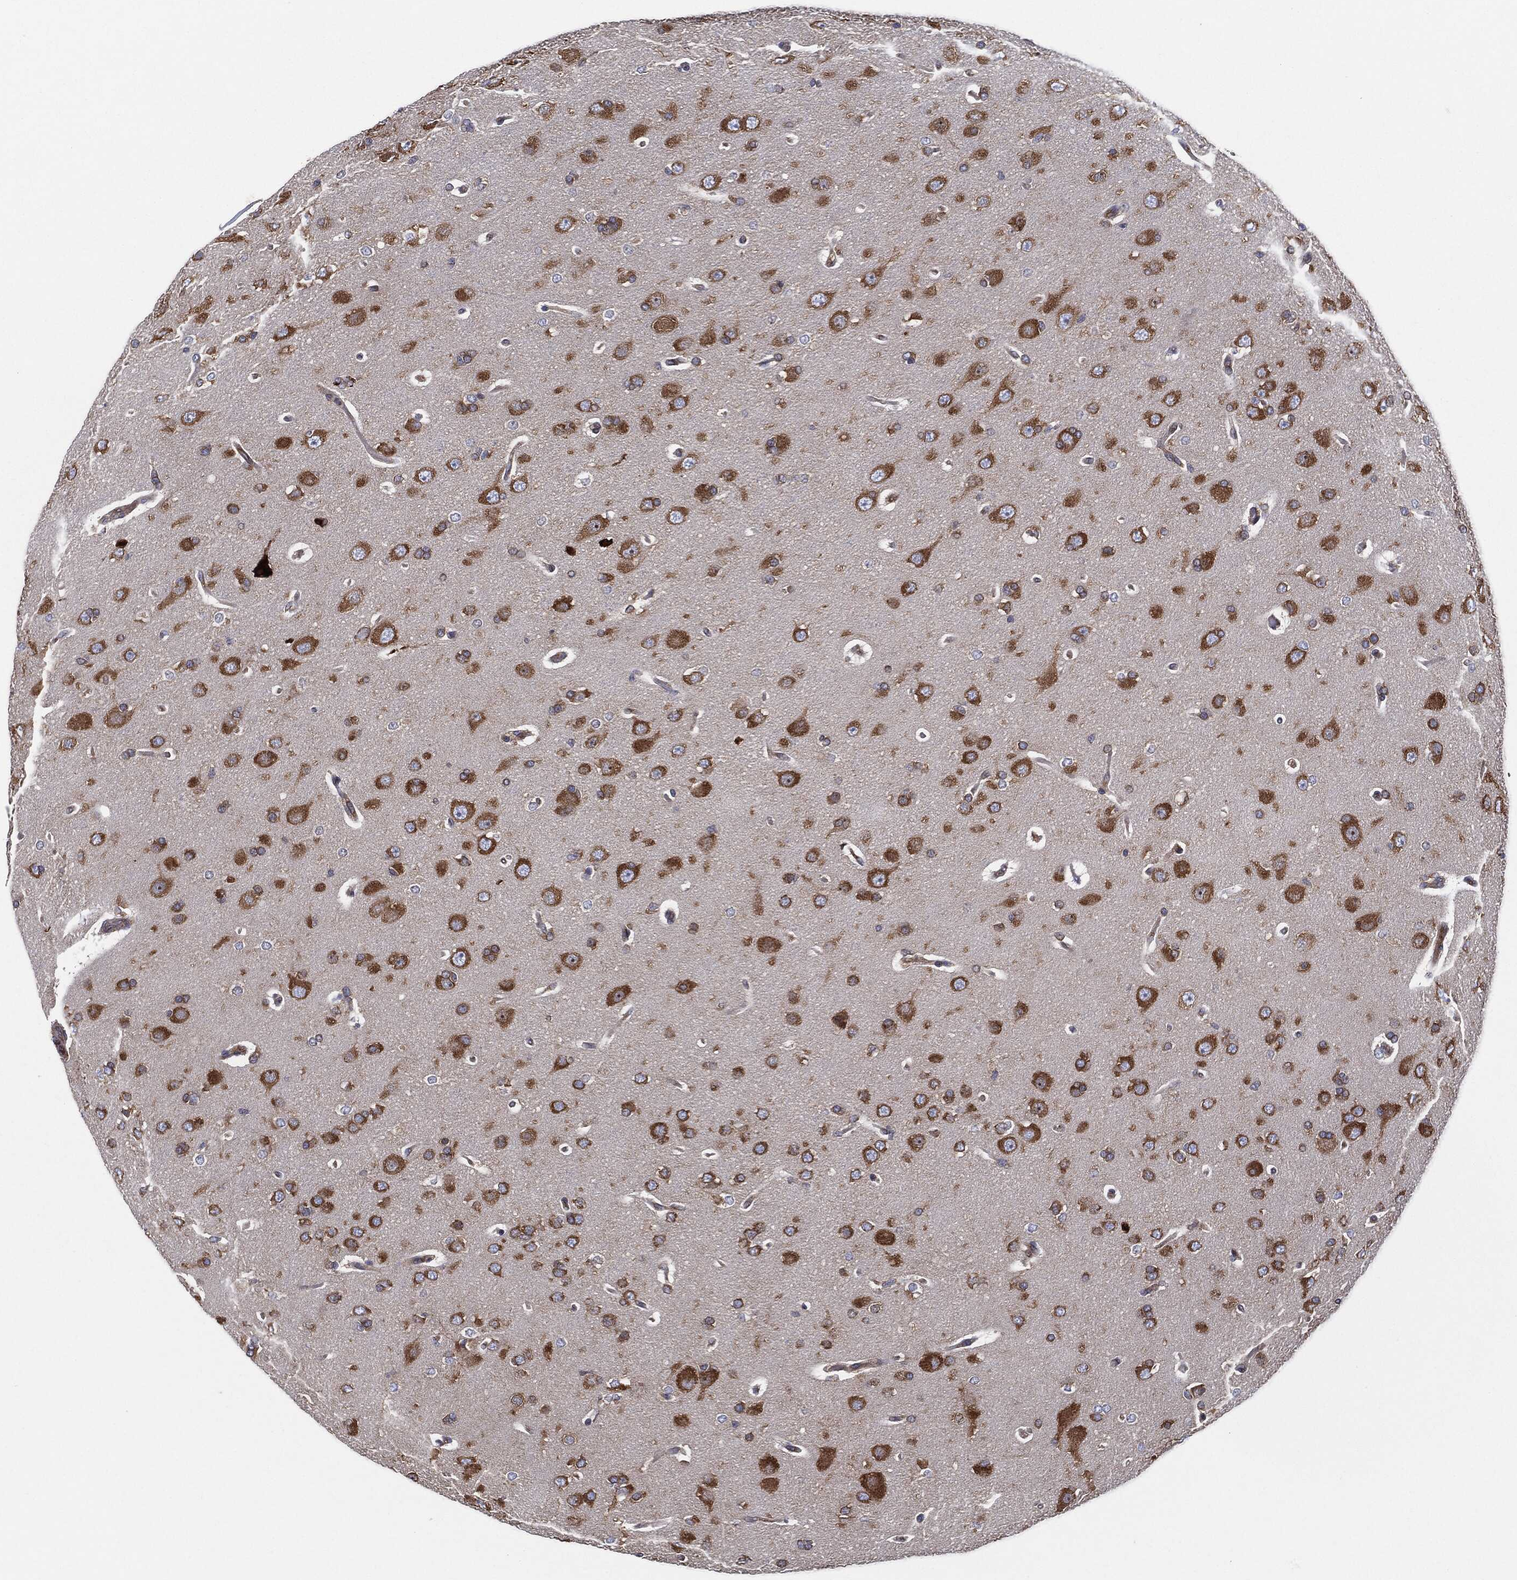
{"staining": {"intensity": "strong", "quantity": "25%-75%", "location": "cytoplasmic/membranous"}, "tissue": "glioma", "cell_type": "Tumor cells", "image_type": "cancer", "snomed": [{"axis": "morphology", "description": "Glioma, malignant, NOS"}, {"axis": "topography", "description": "Cerebral cortex"}], "caption": "Tumor cells reveal high levels of strong cytoplasmic/membranous staining in approximately 25%-75% of cells in human glioma (malignant).", "gene": "EIF2S2", "patient": {"sex": "male", "age": 58}}